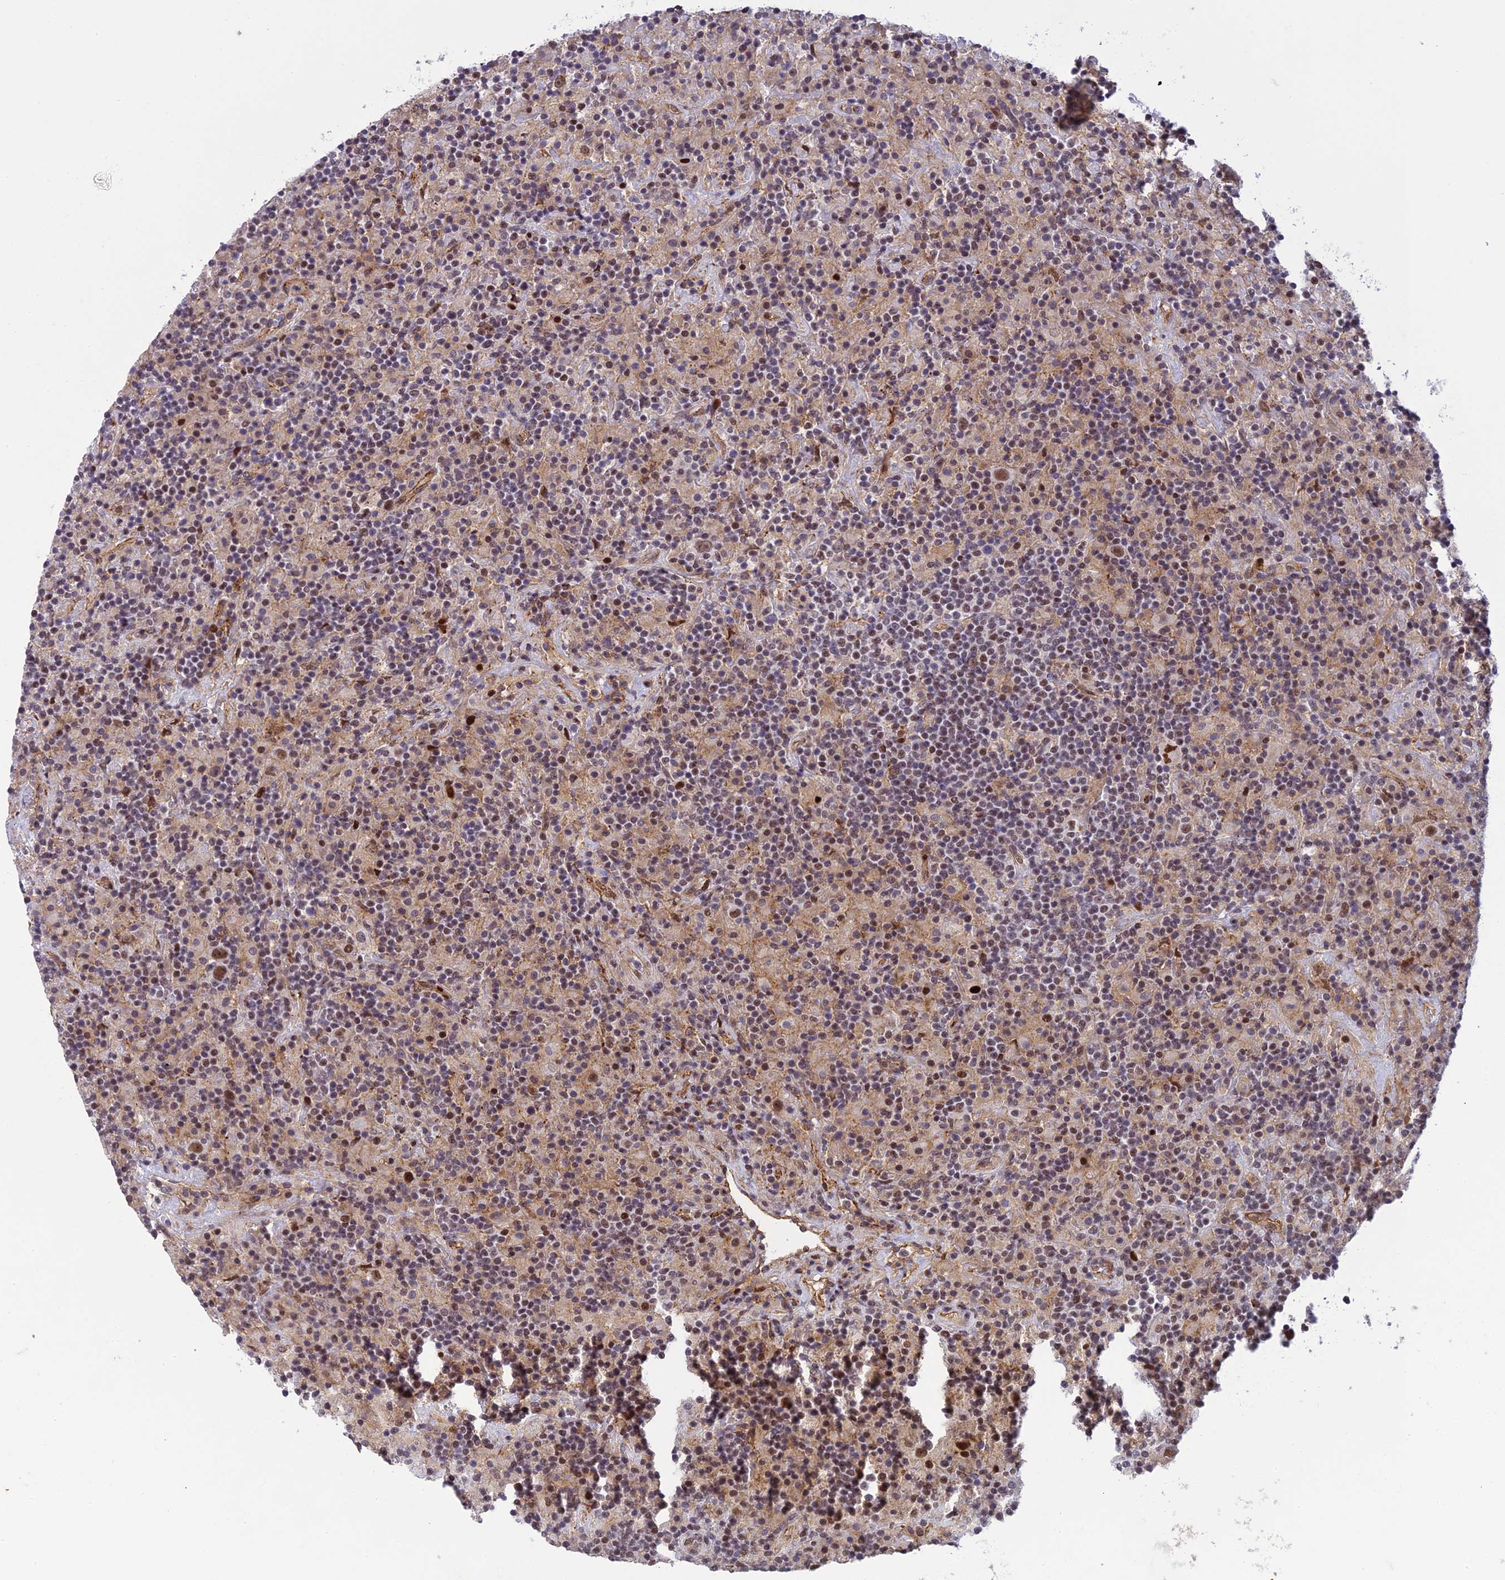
{"staining": {"intensity": "moderate", "quantity": ">75%", "location": "nuclear"}, "tissue": "lymphoma", "cell_type": "Tumor cells", "image_type": "cancer", "snomed": [{"axis": "morphology", "description": "Hodgkin's disease, NOS"}, {"axis": "topography", "description": "Lymph node"}], "caption": "Tumor cells display moderate nuclear positivity in about >75% of cells in lymphoma.", "gene": "RANBP3", "patient": {"sex": "male", "age": 70}}